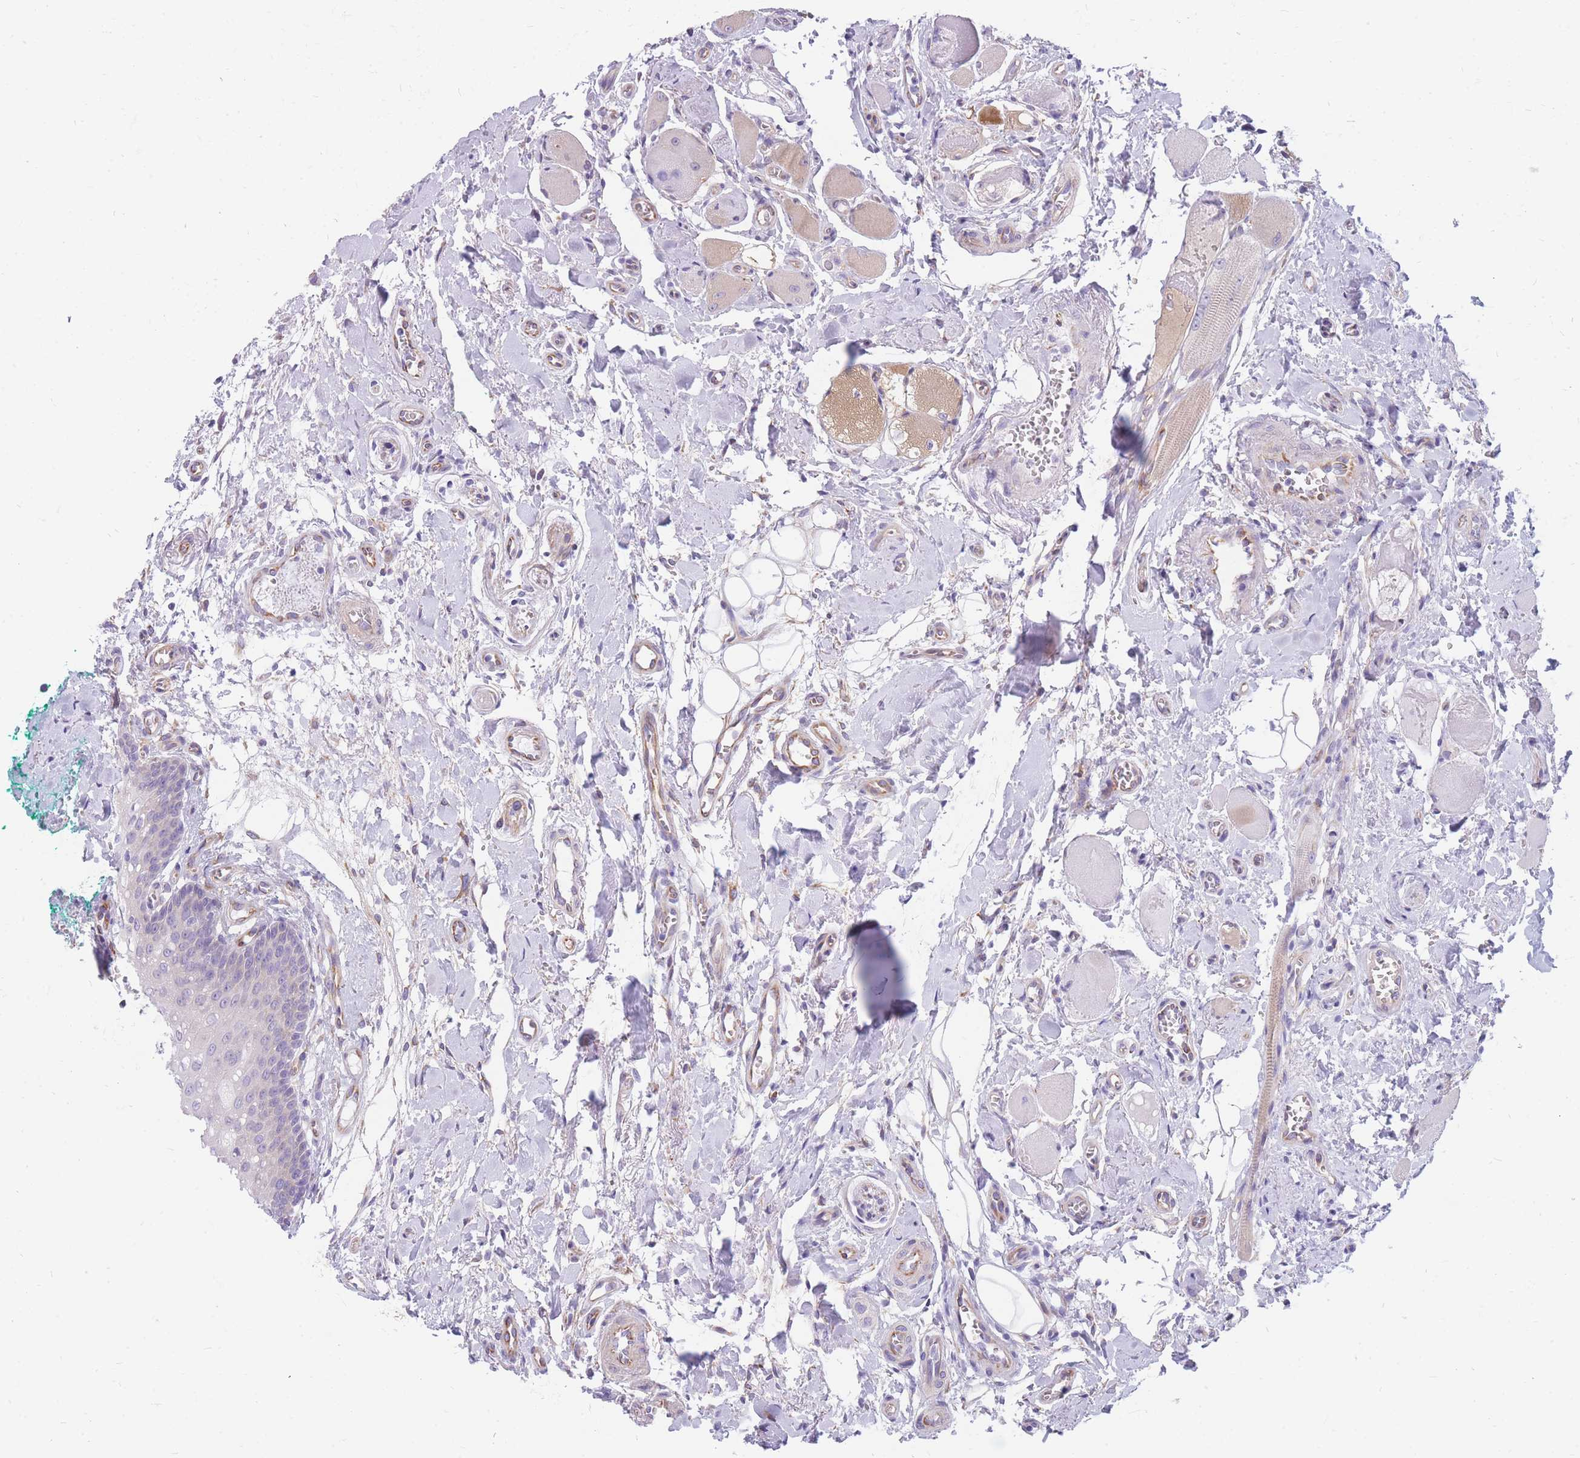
{"staining": {"intensity": "moderate", "quantity": "<25%", "location": "cytoplasmic/membranous"}, "tissue": "oral mucosa", "cell_type": "Squamous epithelial cells", "image_type": "normal", "snomed": [{"axis": "morphology", "description": "Normal tissue, NOS"}, {"axis": "morphology", "description": "Squamous cell carcinoma, NOS"}, {"axis": "topography", "description": "Oral tissue"}, {"axis": "topography", "description": "Tounge, NOS"}, {"axis": "topography", "description": "Head-Neck"}], "caption": "Protein staining of benign oral mucosa shows moderate cytoplasmic/membranous positivity in approximately <25% of squamous epithelial cells. (IHC, brightfield microscopy, high magnification).", "gene": "MTSS2", "patient": {"sex": "male", "age": 79}}